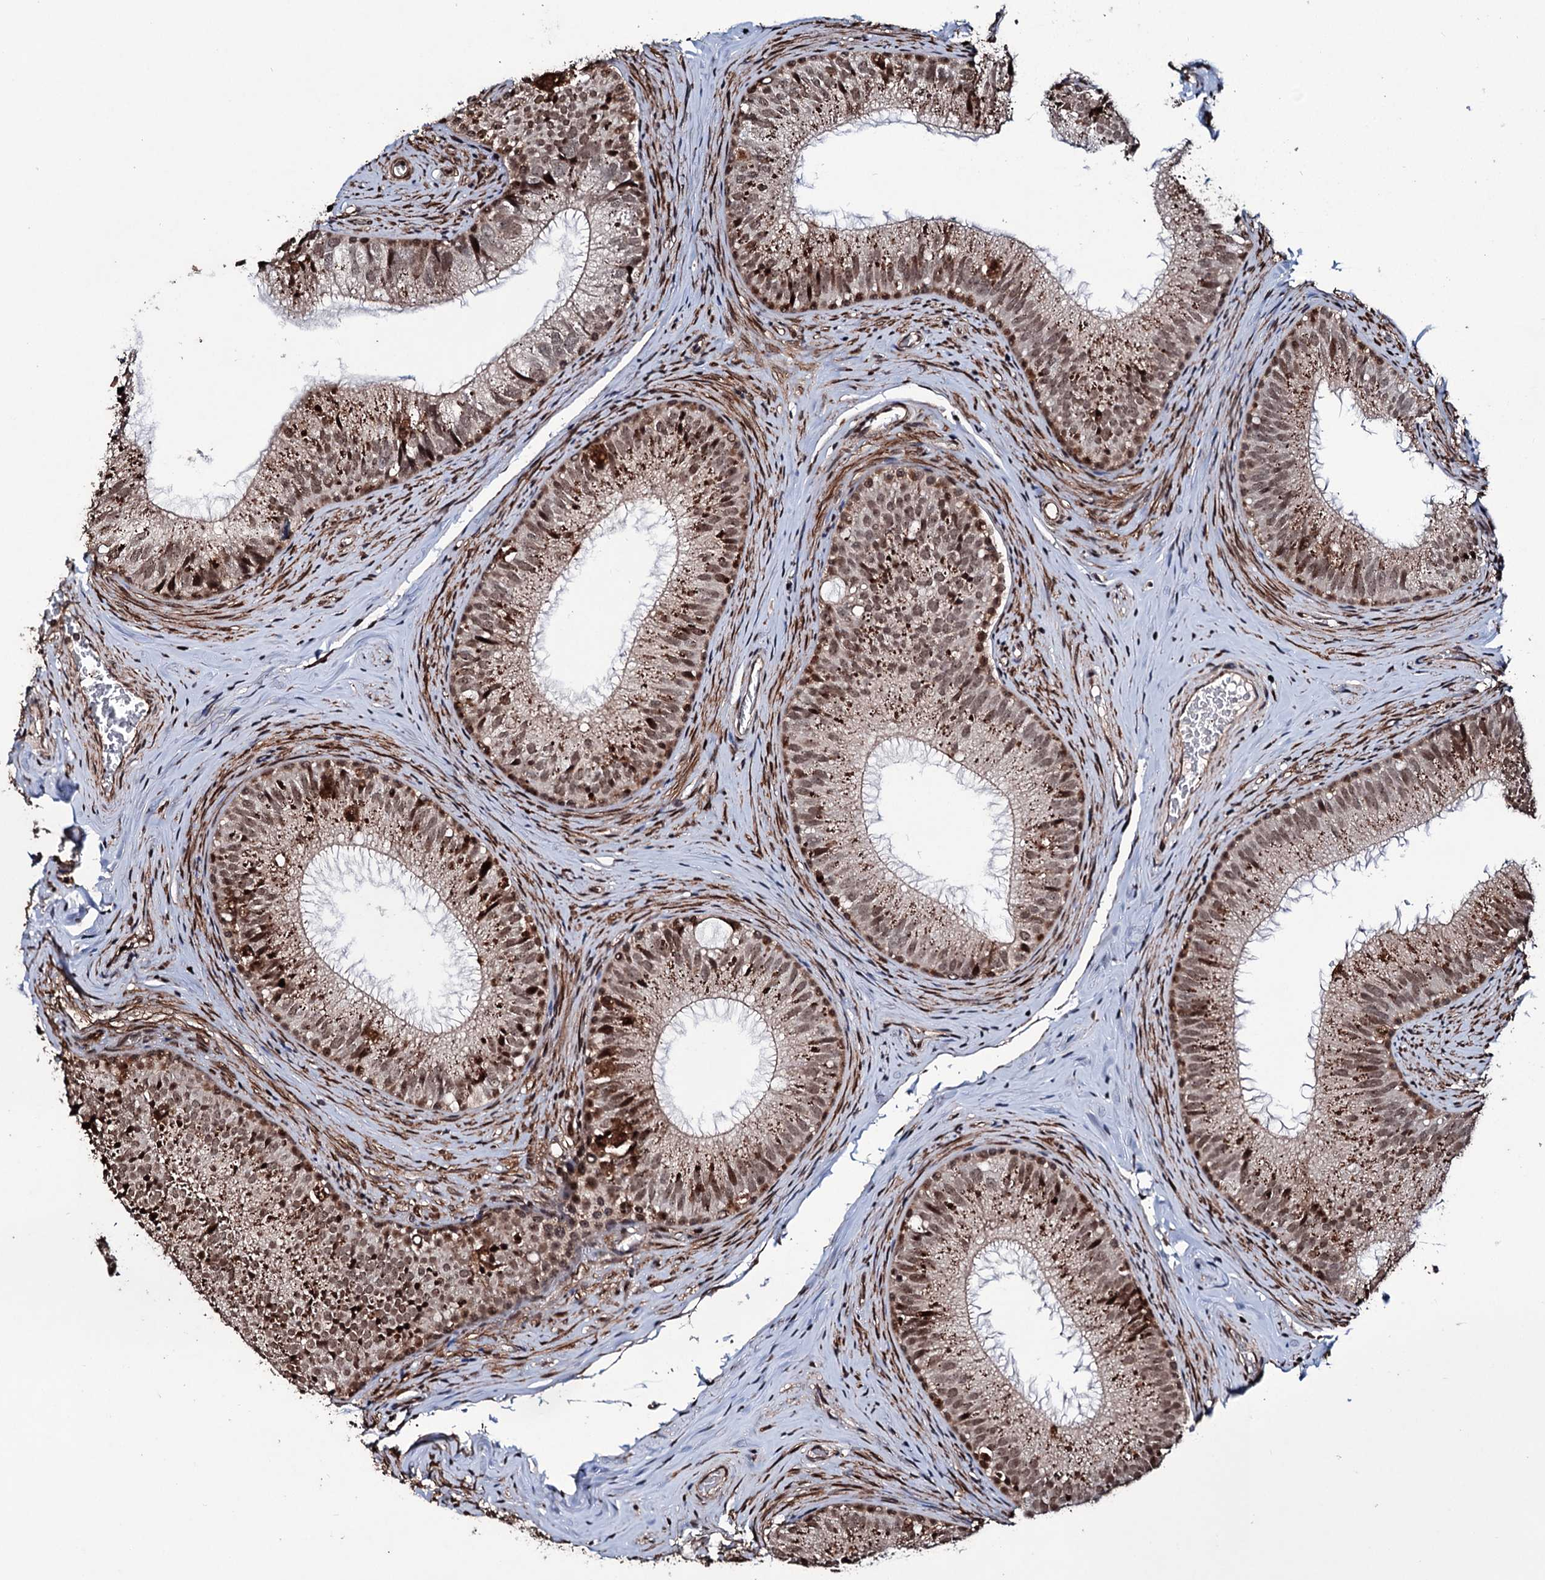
{"staining": {"intensity": "moderate", "quantity": ">75%", "location": "cytoplasmic/membranous,nuclear"}, "tissue": "epididymis", "cell_type": "Glandular cells", "image_type": "normal", "snomed": [{"axis": "morphology", "description": "Normal tissue, NOS"}, {"axis": "topography", "description": "Epididymis"}], "caption": "Immunohistochemical staining of benign epididymis exhibits medium levels of moderate cytoplasmic/membranous,nuclear staining in about >75% of glandular cells. The protein of interest is stained brown, and the nuclei are stained in blue (DAB IHC with brightfield microscopy, high magnification).", "gene": "EYA4", "patient": {"sex": "male", "age": 34}}